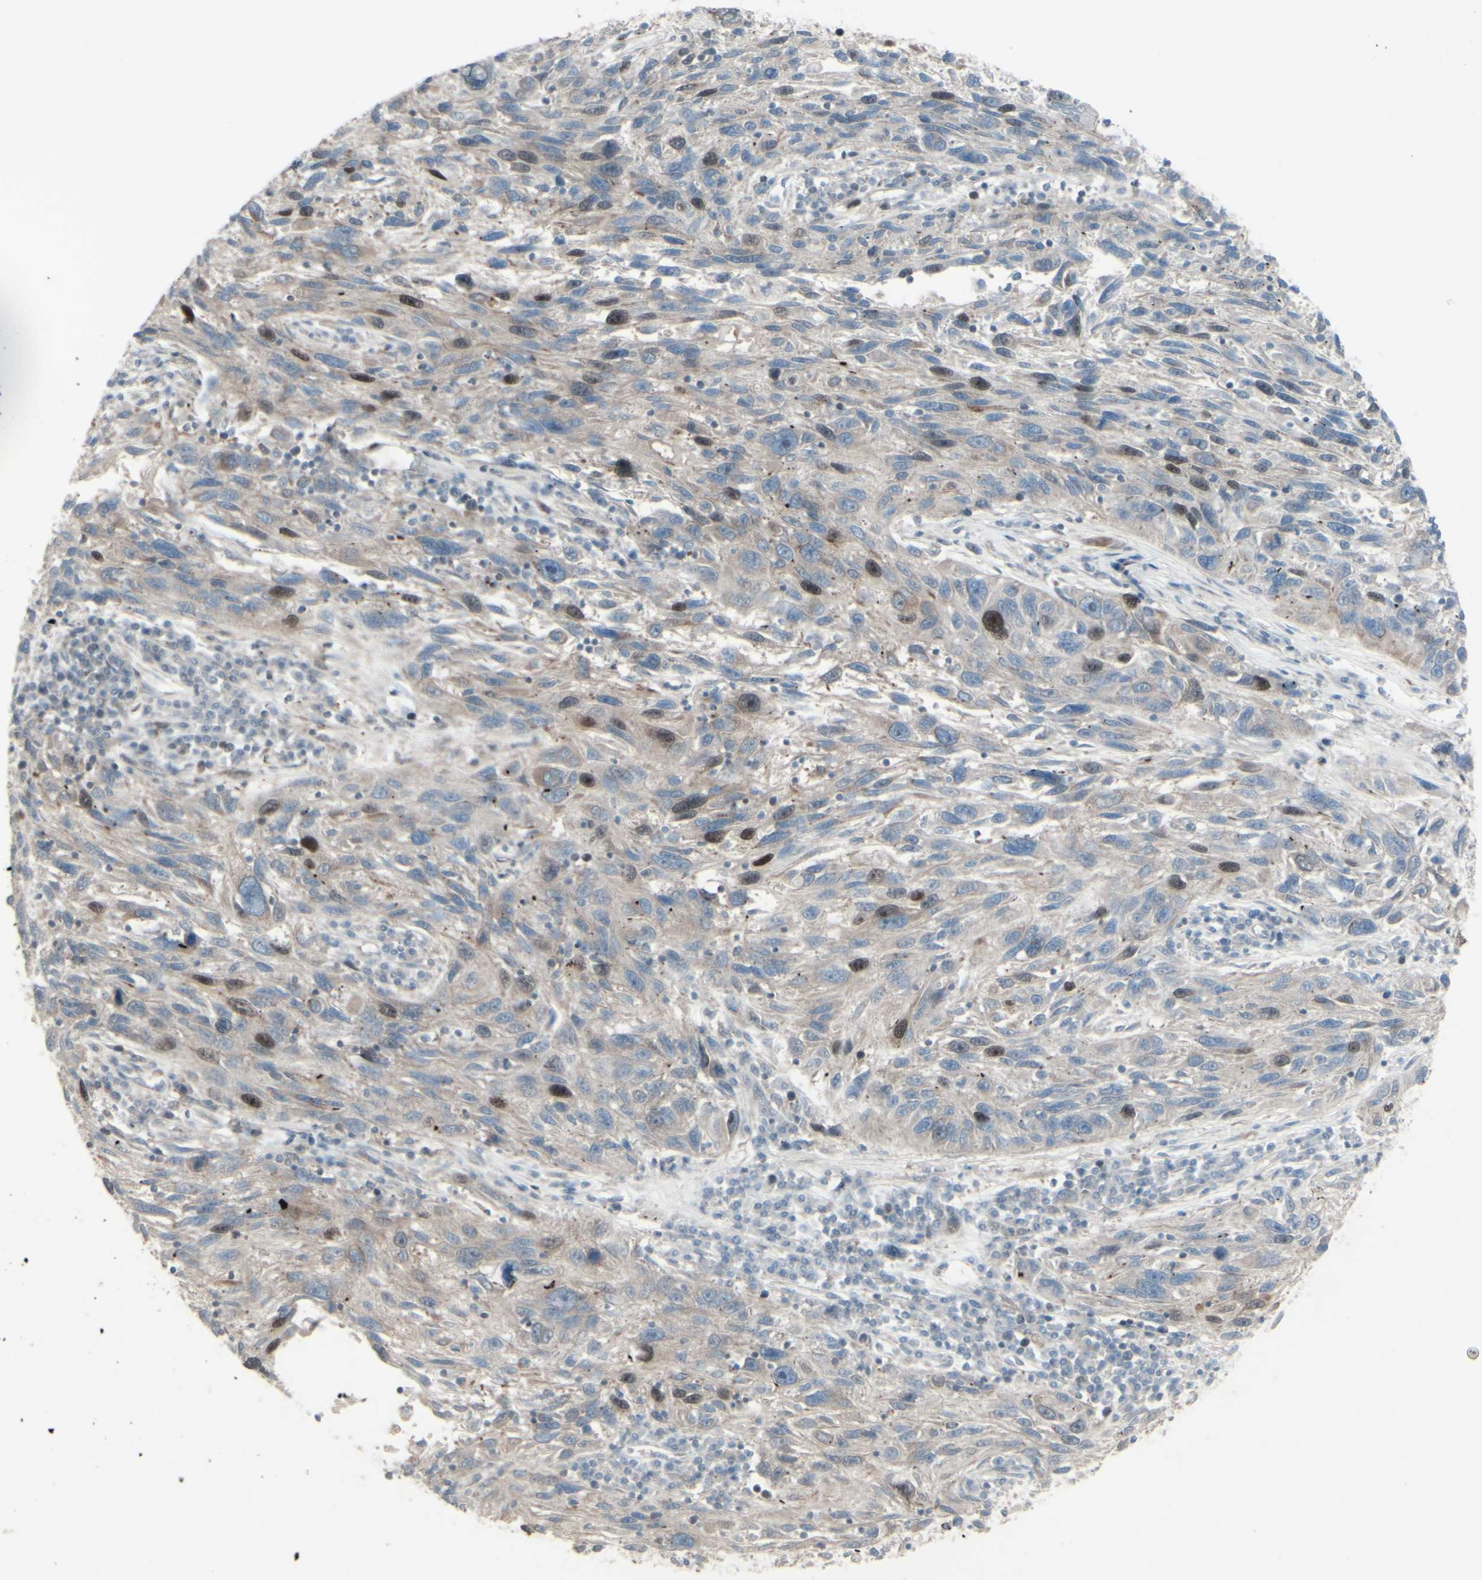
{"staining": {"intensity": "strong", "quantity": "25%-75%", "location": "nuclear"}, "tissue": "melanoma", "cell_type": "Tumor cells", "image_type": "cancer", "snomed": [{"axis": "morphology", "description": "Malignant melanoma, NOS"}, {"axis": "topography", "description": "Skin"}], "caption": "This is an image of IHC staining of melanoma, which shows strong positivity in the nuclear of tumor cells.", "gene": "GMNN", "patient": {"sex": "male", "age": 53}}